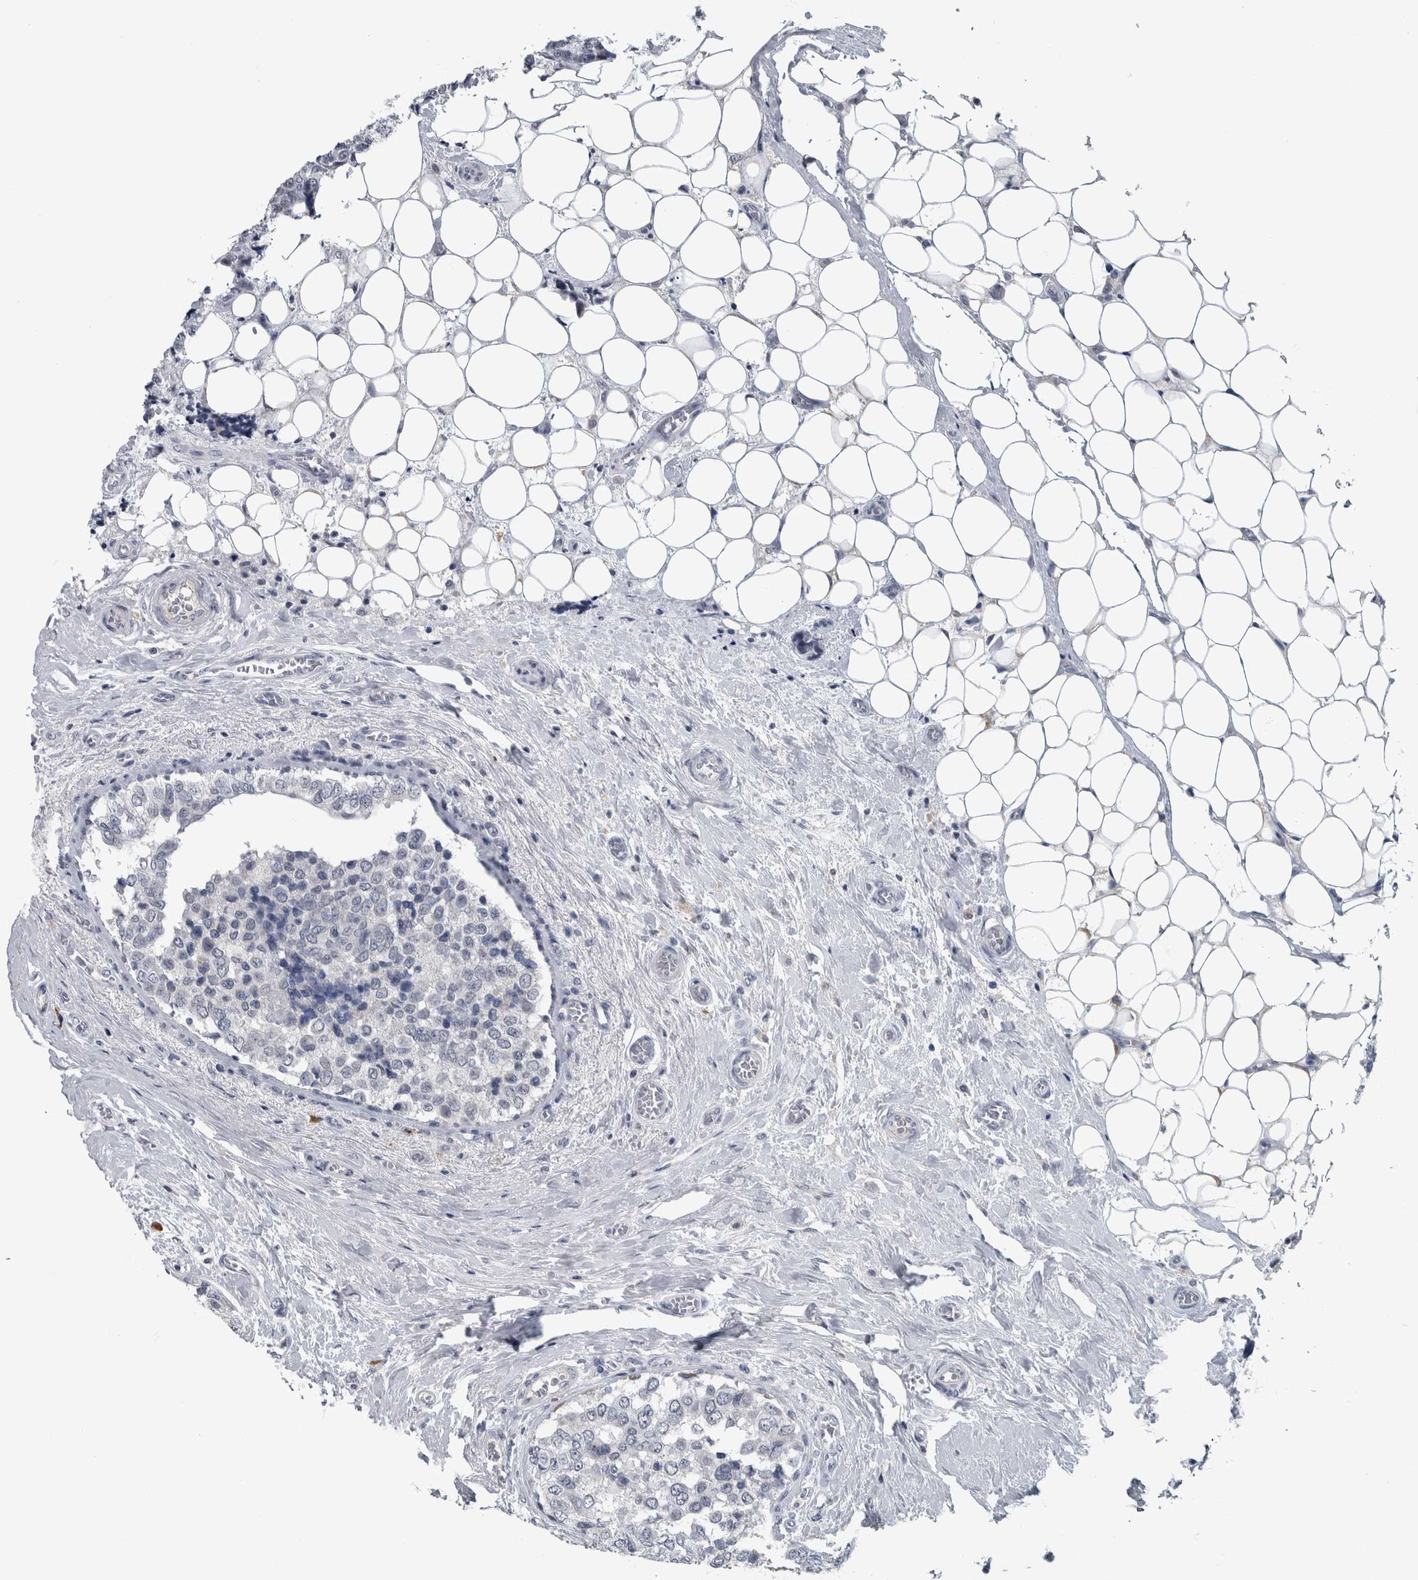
{"staining": {"intensity": "negative", "quantity": "none", "location": "none"}, "tissue": "breast cancer", "cell_type": "Tumor cells", "image_type": "cancer", "snomed": [{"axis": "morphology", "description": "Normal tissue, NOS"}, {"axis": "morphology", "description": "Duct carcinoma"}, {"axis": "topography", "description": "Breast"}], "caption": "IHC photomicrograph of neoplastic tissue: intraductal carcinoma (breast) stained with DAB (3,3'-diaminobenzidine) exhibits no significant protein positivity in tumor cells.", "gene": "CAVIN4", "patient": {"sex": "female", "age": 43}}